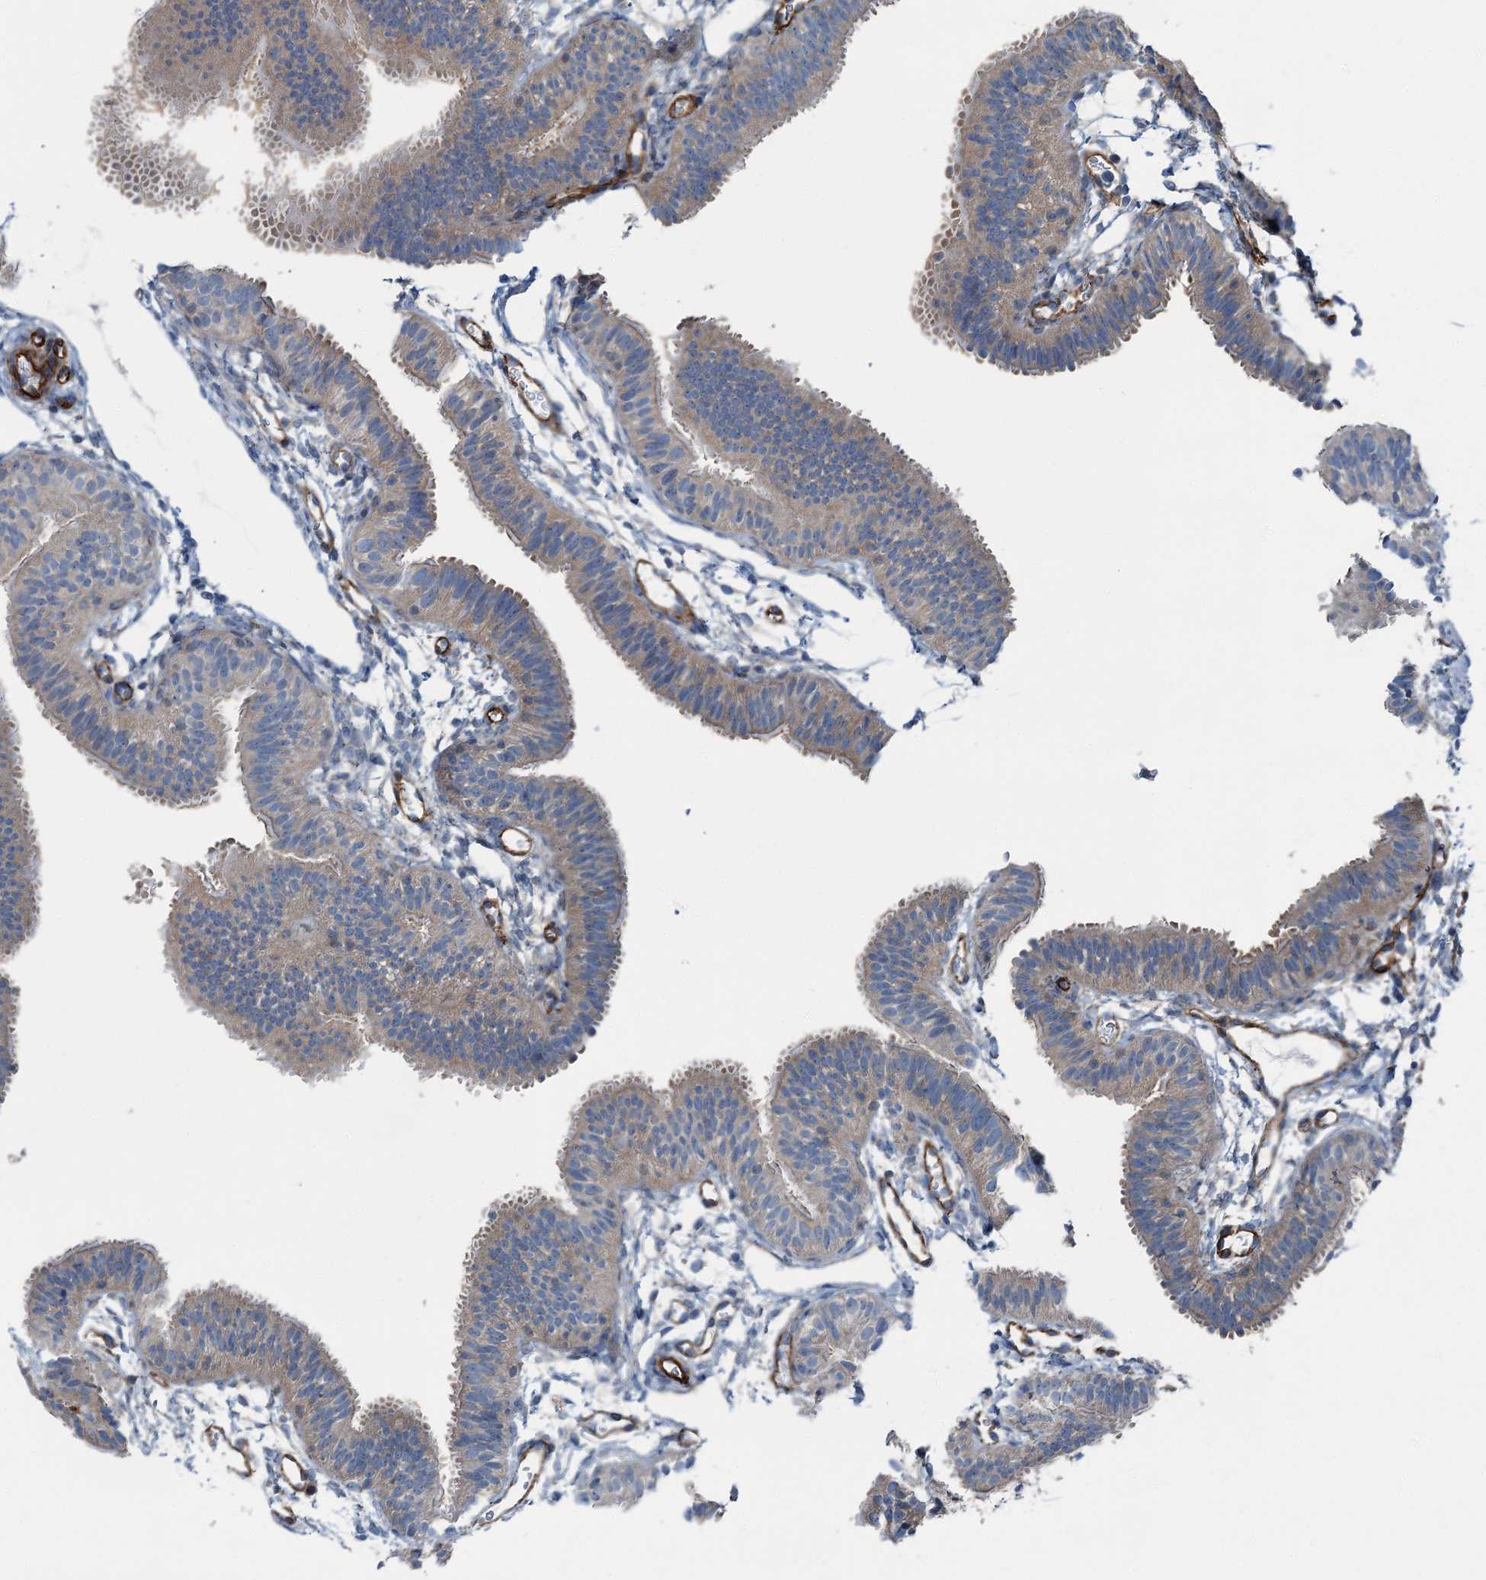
{"staining": {"intensity": "moderate", "quantity": "25%-75%", "location": "cytoplasmic/membranous"}, "tissue": "fallopian tube", "cell_type": "Glandular cells", "image_type": "normal", "snomed": [{"axis": "morphology", "description": "Normal tissue, NOS"}, {"axis": "topography", "description": "Fallopian tube"}], "caption": "Fallopian tube stained with DAB (3,3'-diaminobenzidine) immunohistochemistry shows medium levels of moderate cytoplasmic/membranous expression in approximately 25%-75% of glandular cells.", "gene": "AXL", "patient": {"sex": "female", "age": 35}}